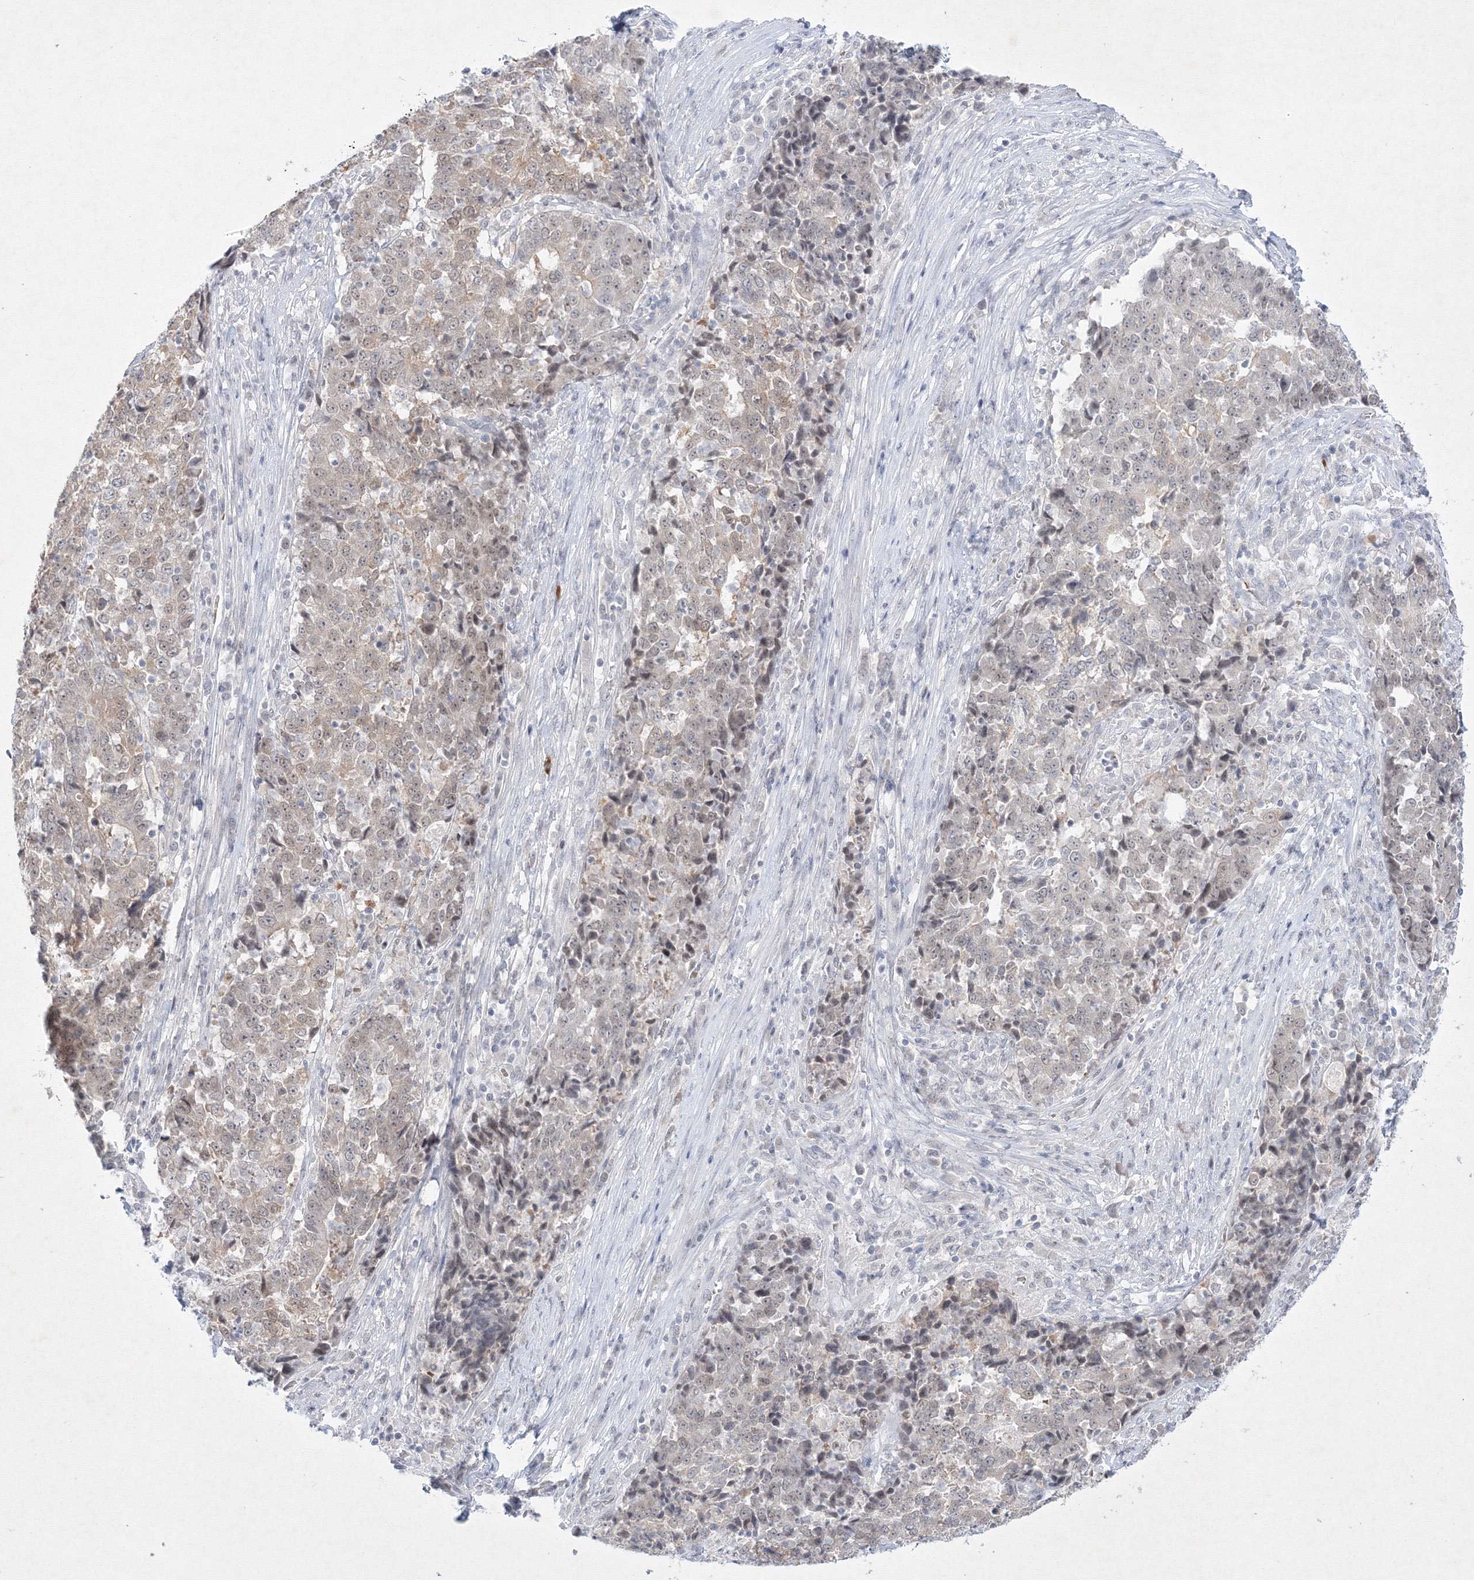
{"staining": {"intensity": "weak", "quantity": "25%-75%", "location": "cytoplasmic/membranous,nuclear"}, "tissue": "stomach cancer", "cell_type": "Tumor cells", "image_type": "cancer", "snomed": [{"axis": "morphology", "description": "Adenocarcinoma, NOS"}, {"axis": "topography", "description": "Stomach"}], "caption": "Immunohistochemical staining of human adenocarcinoma (stomach) displays low levels of weak cytoplasmic/membranous and nuclear protein positivity in approximately 25%-75% of tumor cells. (Brightfield microscopy of DAB IHC at high magnification).", "gene": "NXPE3", "patient": {"sex": "male", "age": 59}}